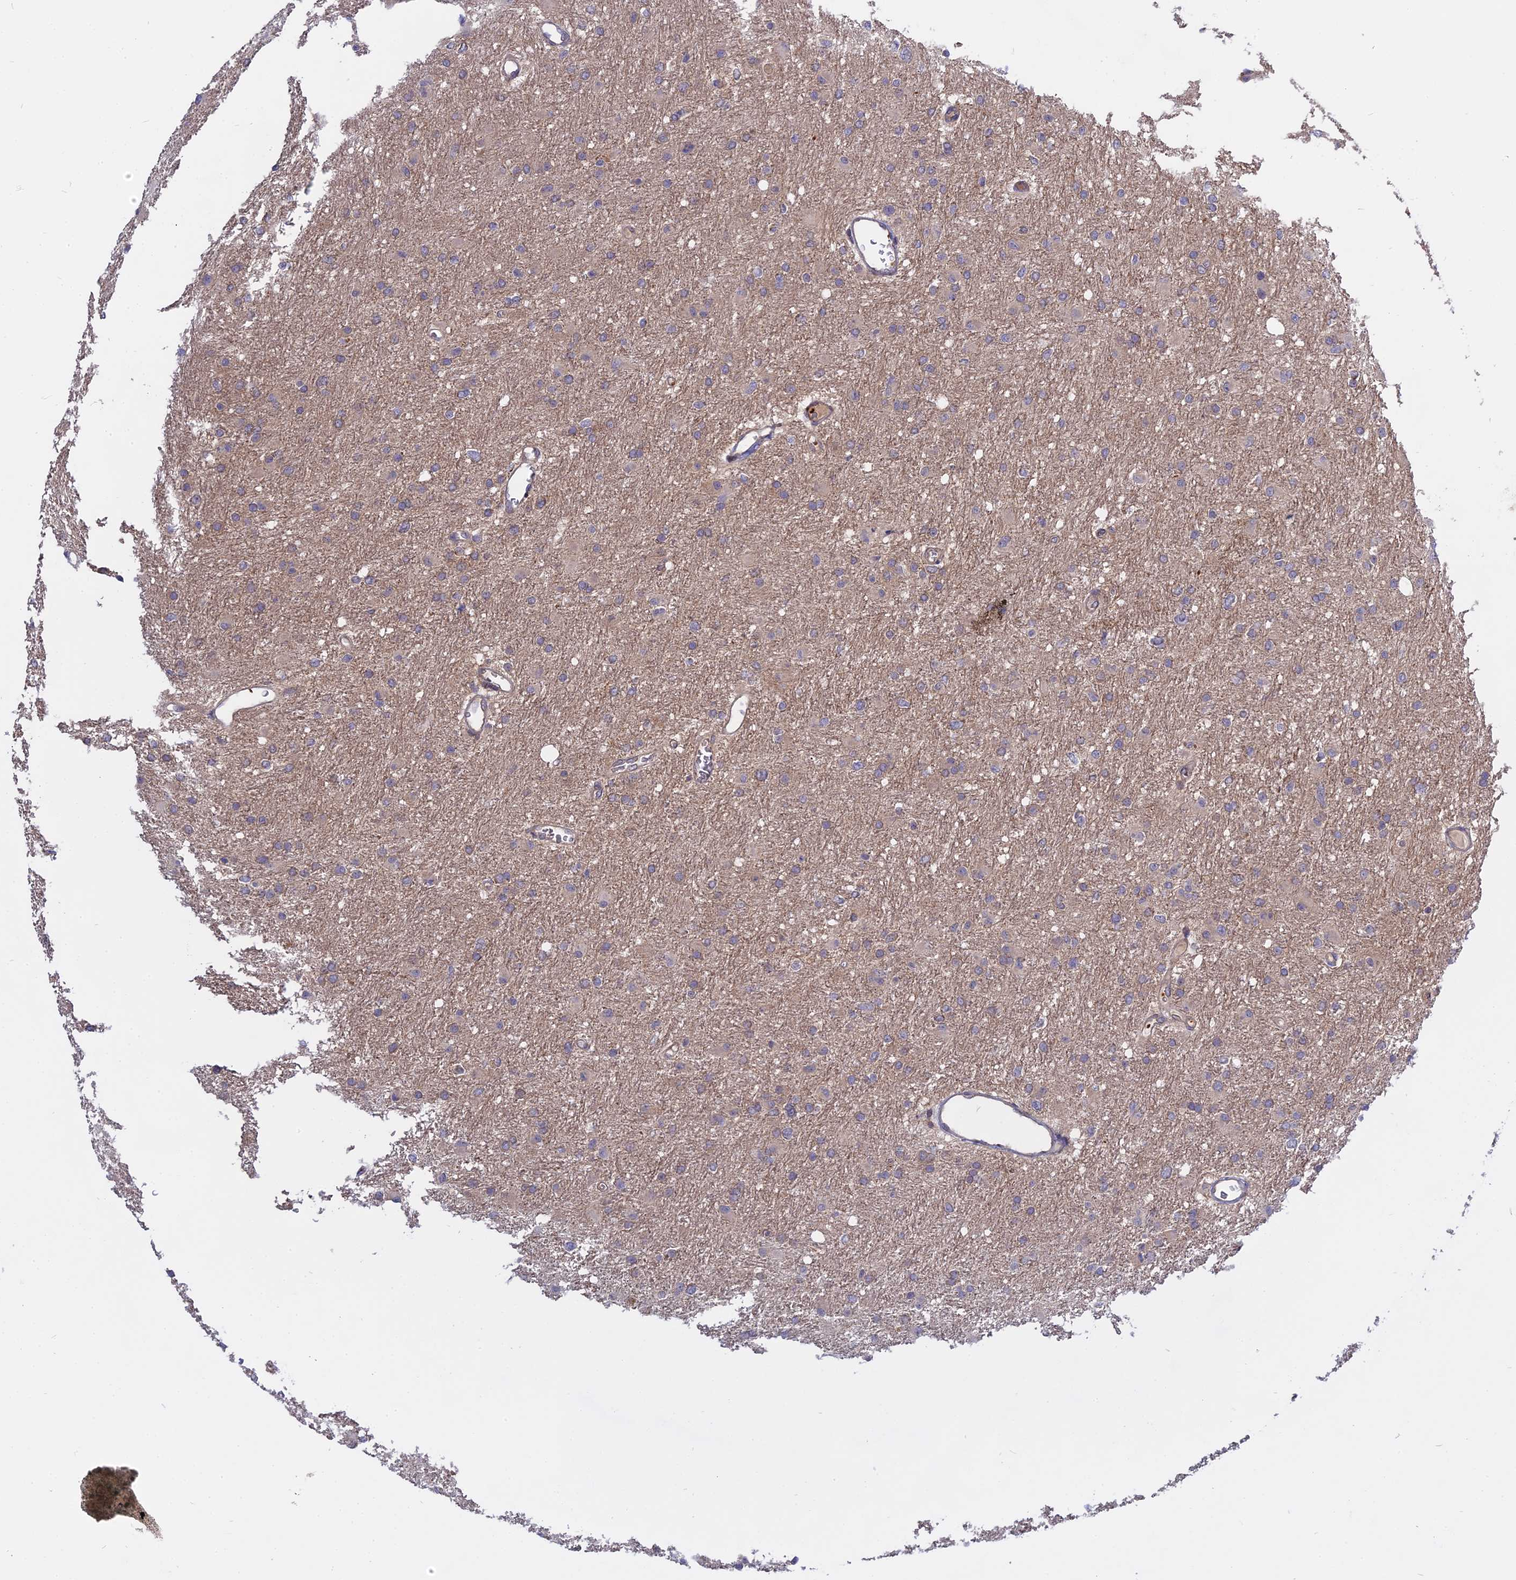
{"staining": {"intensity": "weak", "quantity": "<25%", "location": "cytoplasmic/membranous"}, "tissue": "glioma", "cell_type": "Tumor cells", "image_type": "cancer", "snomed": [{"axis": "morphology", "description": "Glioma, malignant, High grade"}, {"axis": "topography", "description": "Cerebral cortex"}], "caption": "This is an immunohistochemistry (IHC) histopathology image of glioma. There is no staining in tumor cells.", "gene": "IL21R", "patient": {"sex": "female", "age": 36}}